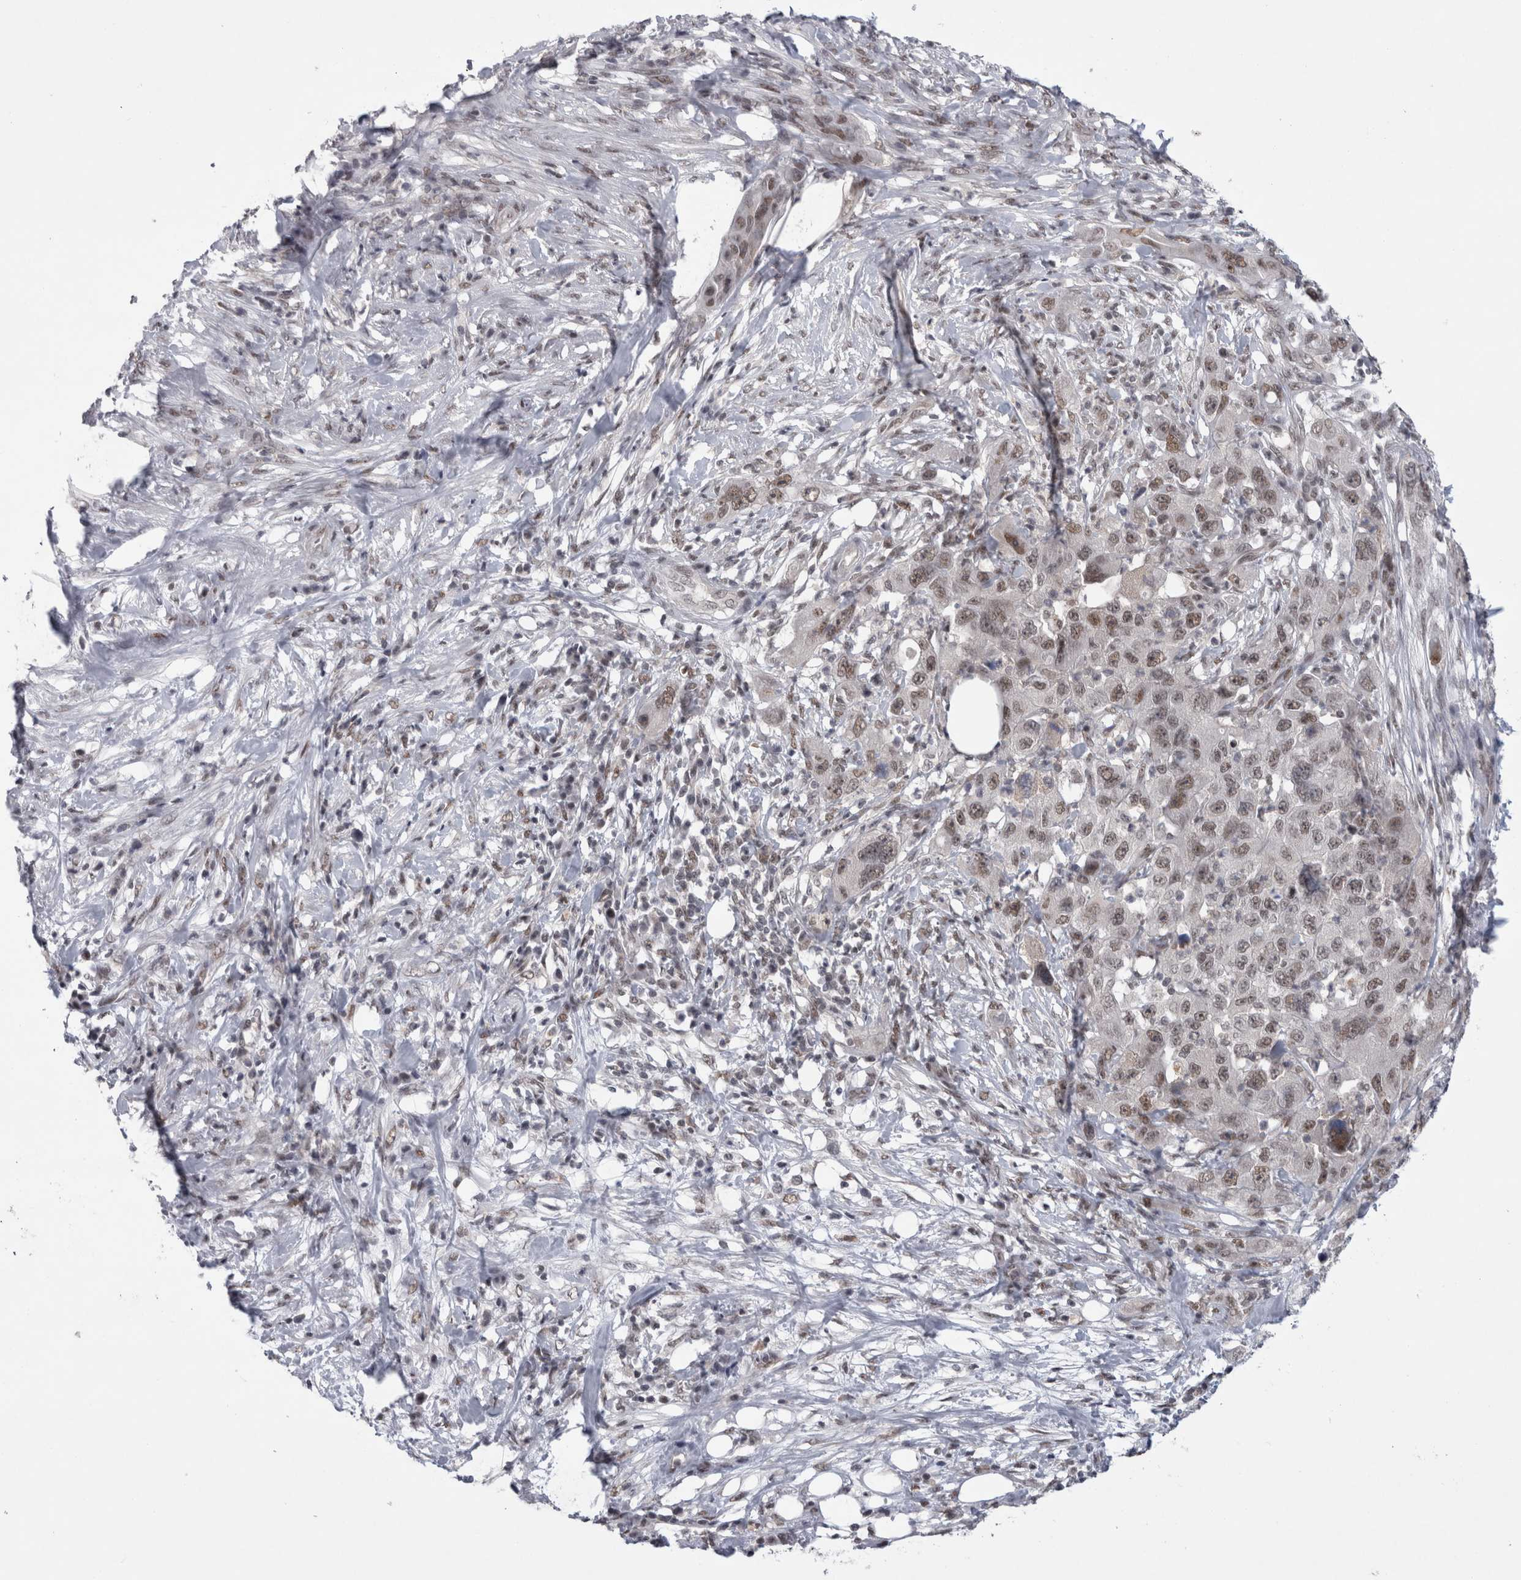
{"staining": {"intensity": "moderate", "quantity": ">75%", "location": "nuclear"}, "tissue": "pancreatic cancer", "cell_type": "Tumor cells", "image_type": "cancer", "snomed": [{"axis": "morphology", "description": "Adenocarcinoma, NOS"}, {"axis": "topography", "description": "Pancreas"}], "caption": "The photomicrograph shows staining of pancreatic cancer (adenocarcinoma), revealing moderate nuclear protein expression (brown color) within tumor cells. Immunohistochemistry stains the protein in brown and the nuclei are stained blue.", "gene": "PSMB2", "patient": {"sex": "female", "age": 78}}